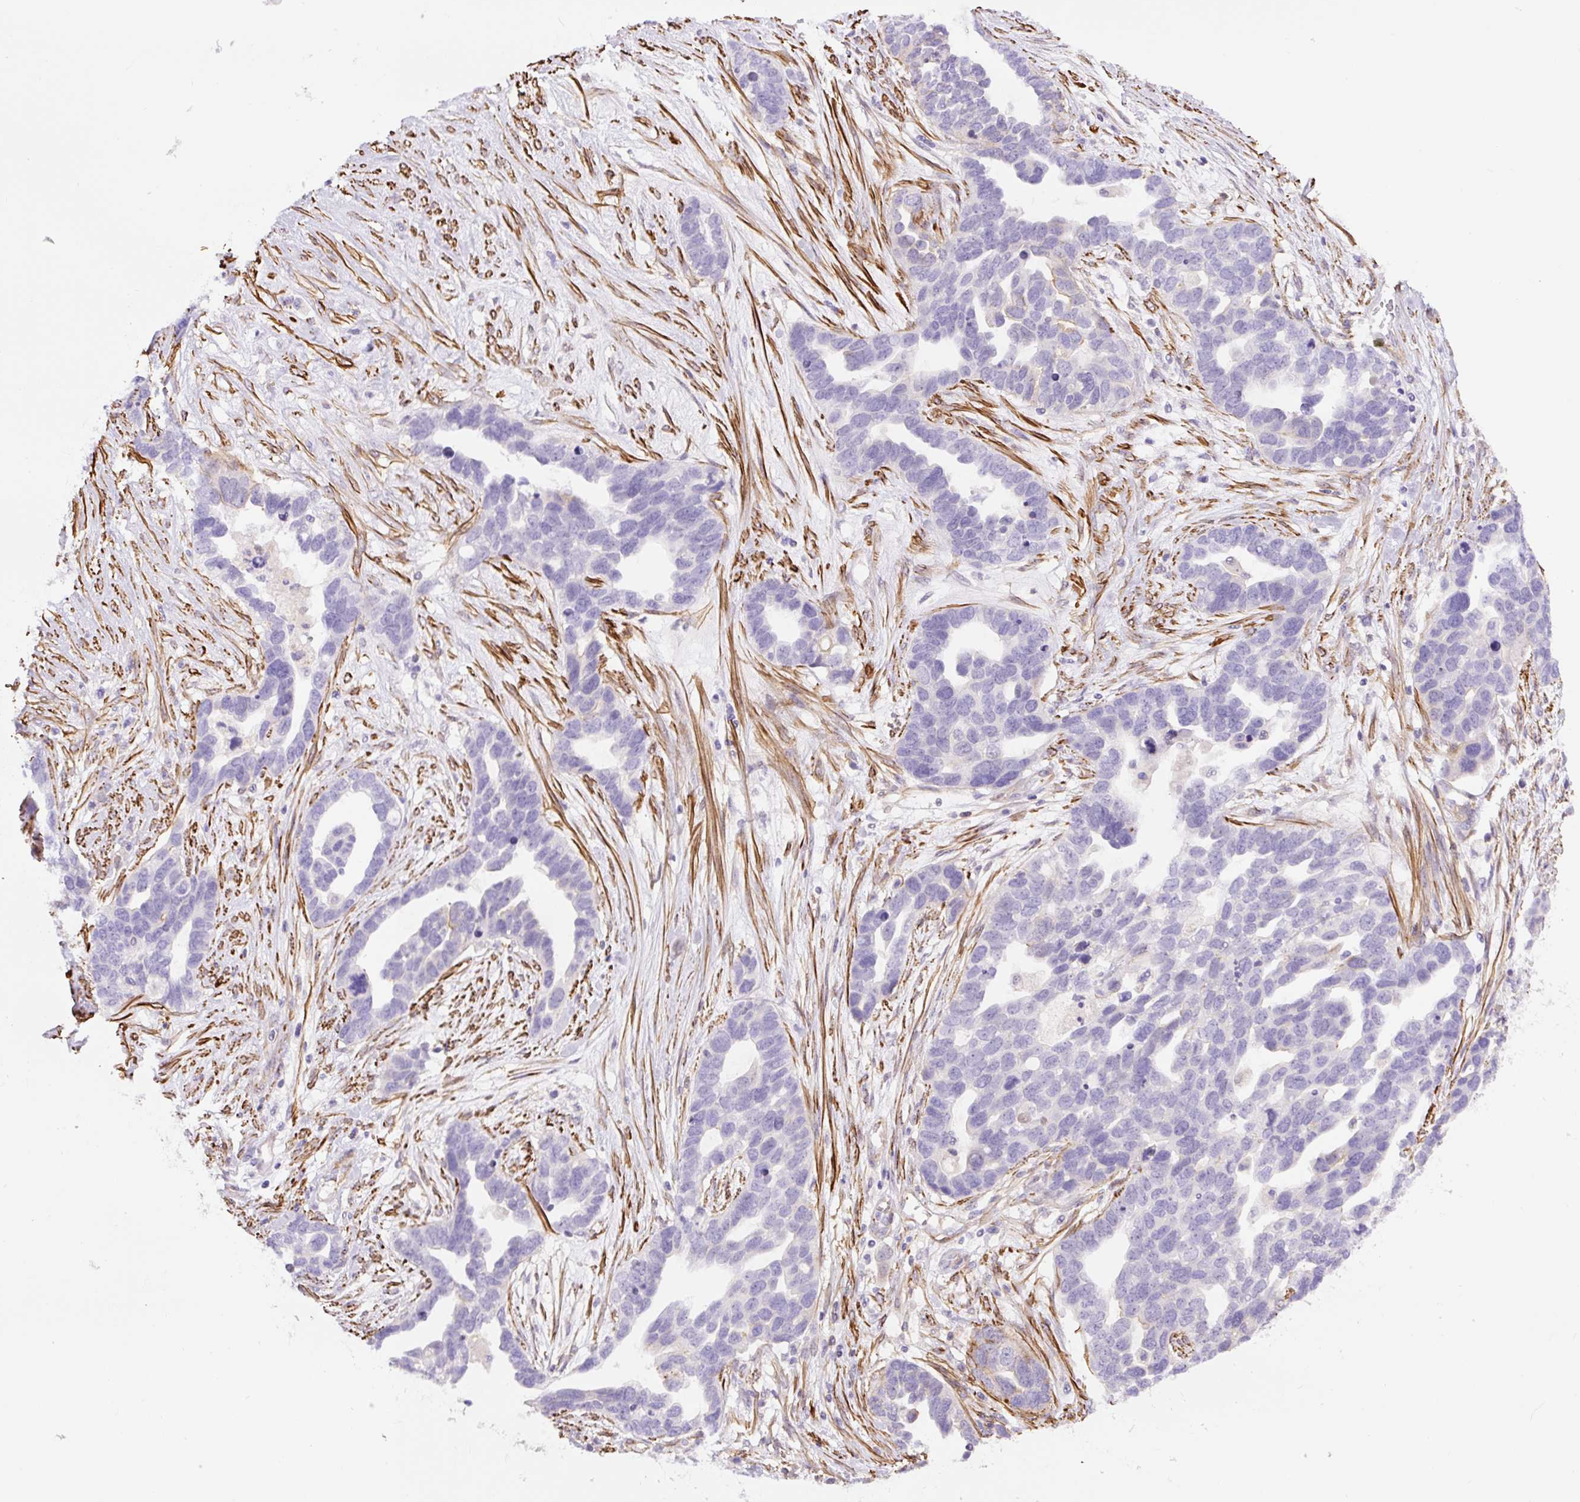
{"staining": {"intensity": "negative", "quantity": "none", "location": "none"}, "tissue": "ovarian cancer", "cell_type": "Tumor cells", "image_type": "cancer", "snomed": [{"axis": "morphology", "description": "Cystadenocarcinoma, serous, NOS"}, {"axis": "topography", "description": "Ovary"}], "caption": "Micrograph shows no protein staining in tumor cells of serous cystadenocarcinoma (ovarian) tissue.", "gene": "B3GALT5", "patient": {"sex": "female", "age": 54}}